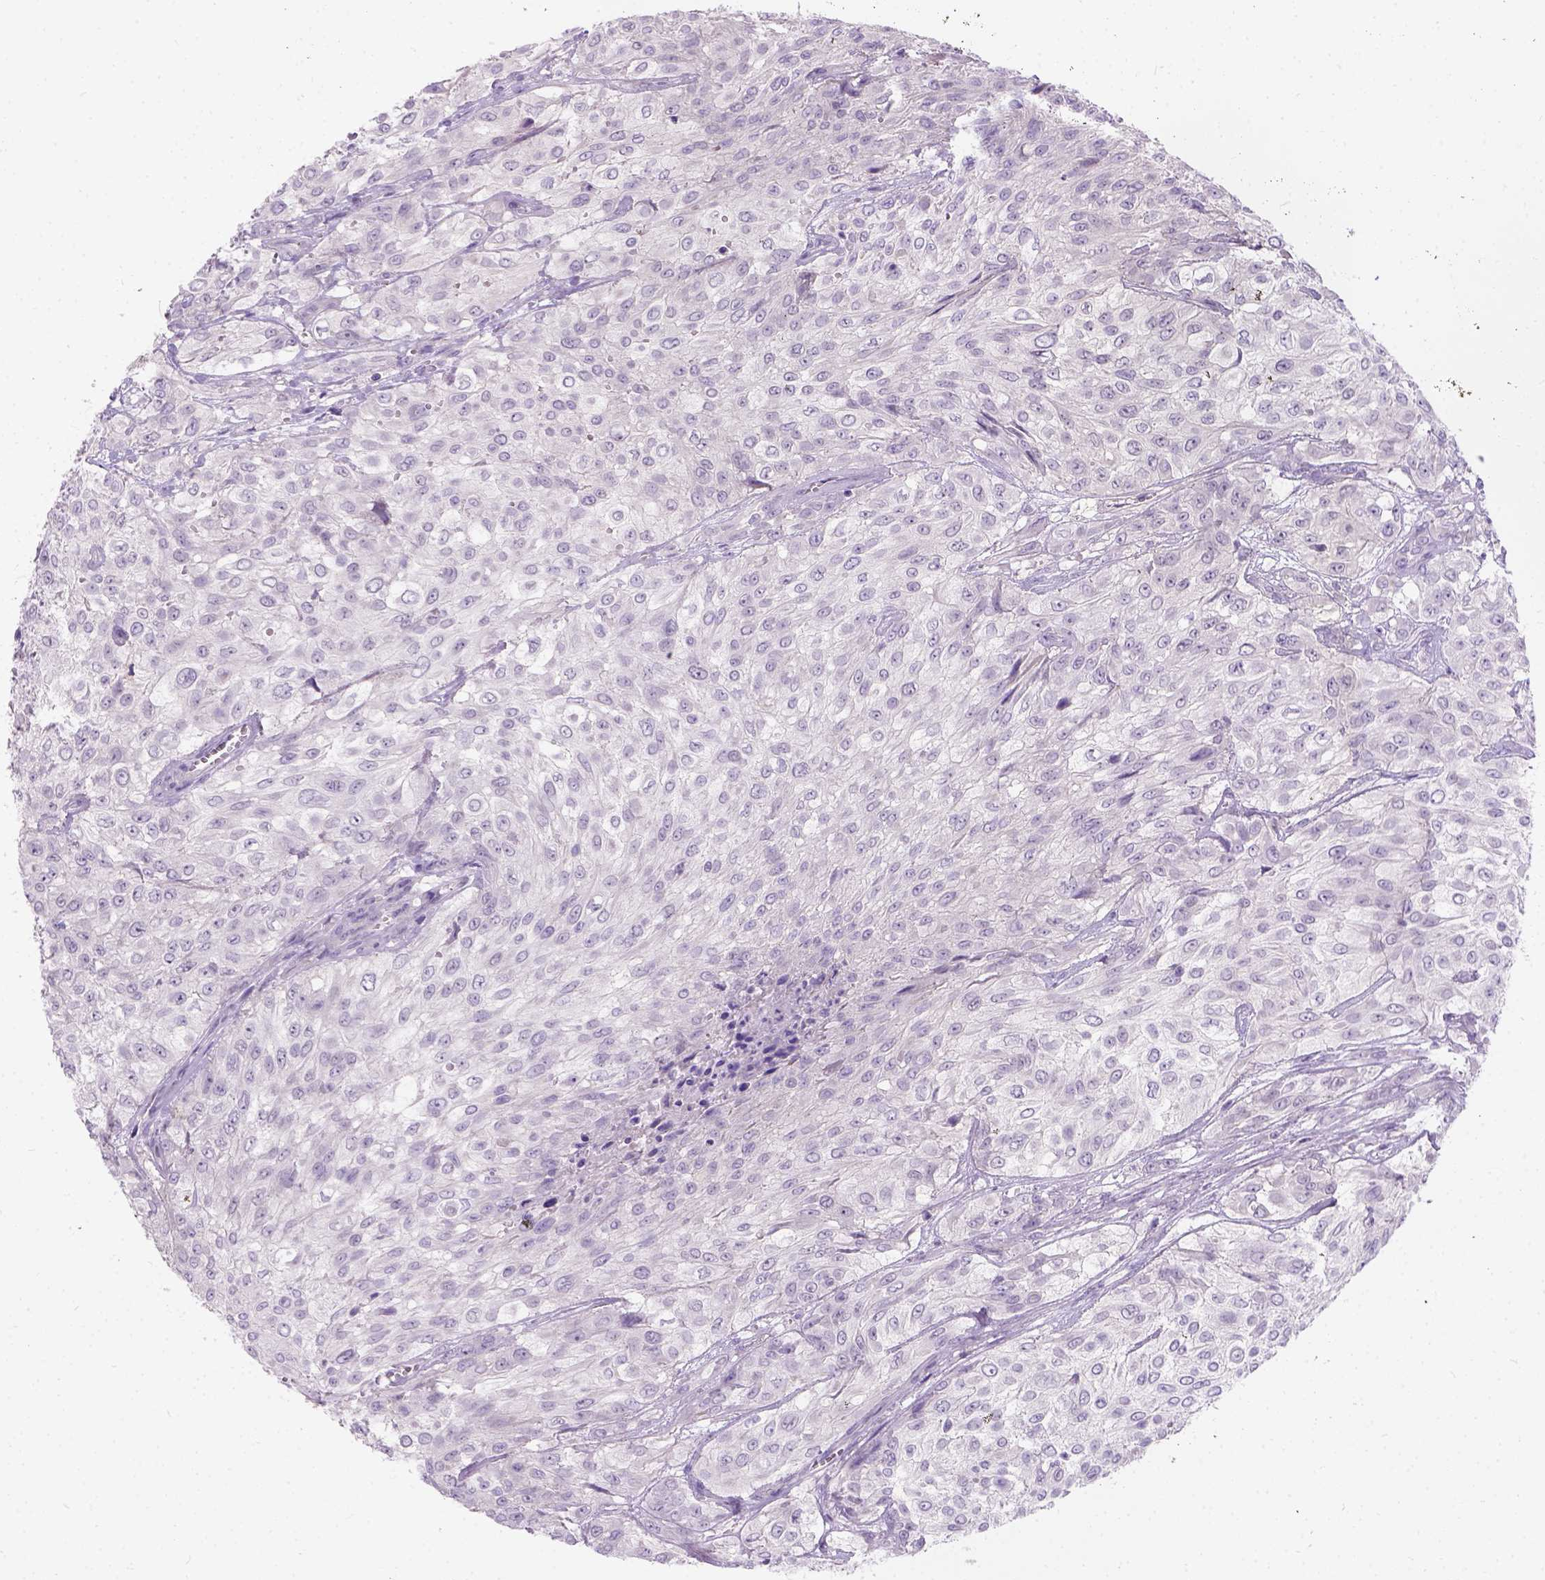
{"staining": {"intensity": "negative", "quantity": "none", "location": "none"}, "tissue": "urothelial cancer", "cell_type": "Tumor cells", "image_type": "cancer", "snomed": [{"axis": "morphology", "description": "Urothelial carcinoma, High grade"}, {"axis": "topography", "description": "Urinary bladder"}], "caption": "IHC photomicrograph of neoplastic tissue: urothelial cancer stained with DAB (3,3'-diaminobenzidine) reveals no significant protein staining in tumor cells.", "gene": "C20orf144", "patient": {"sex": "male", "age": 57}}